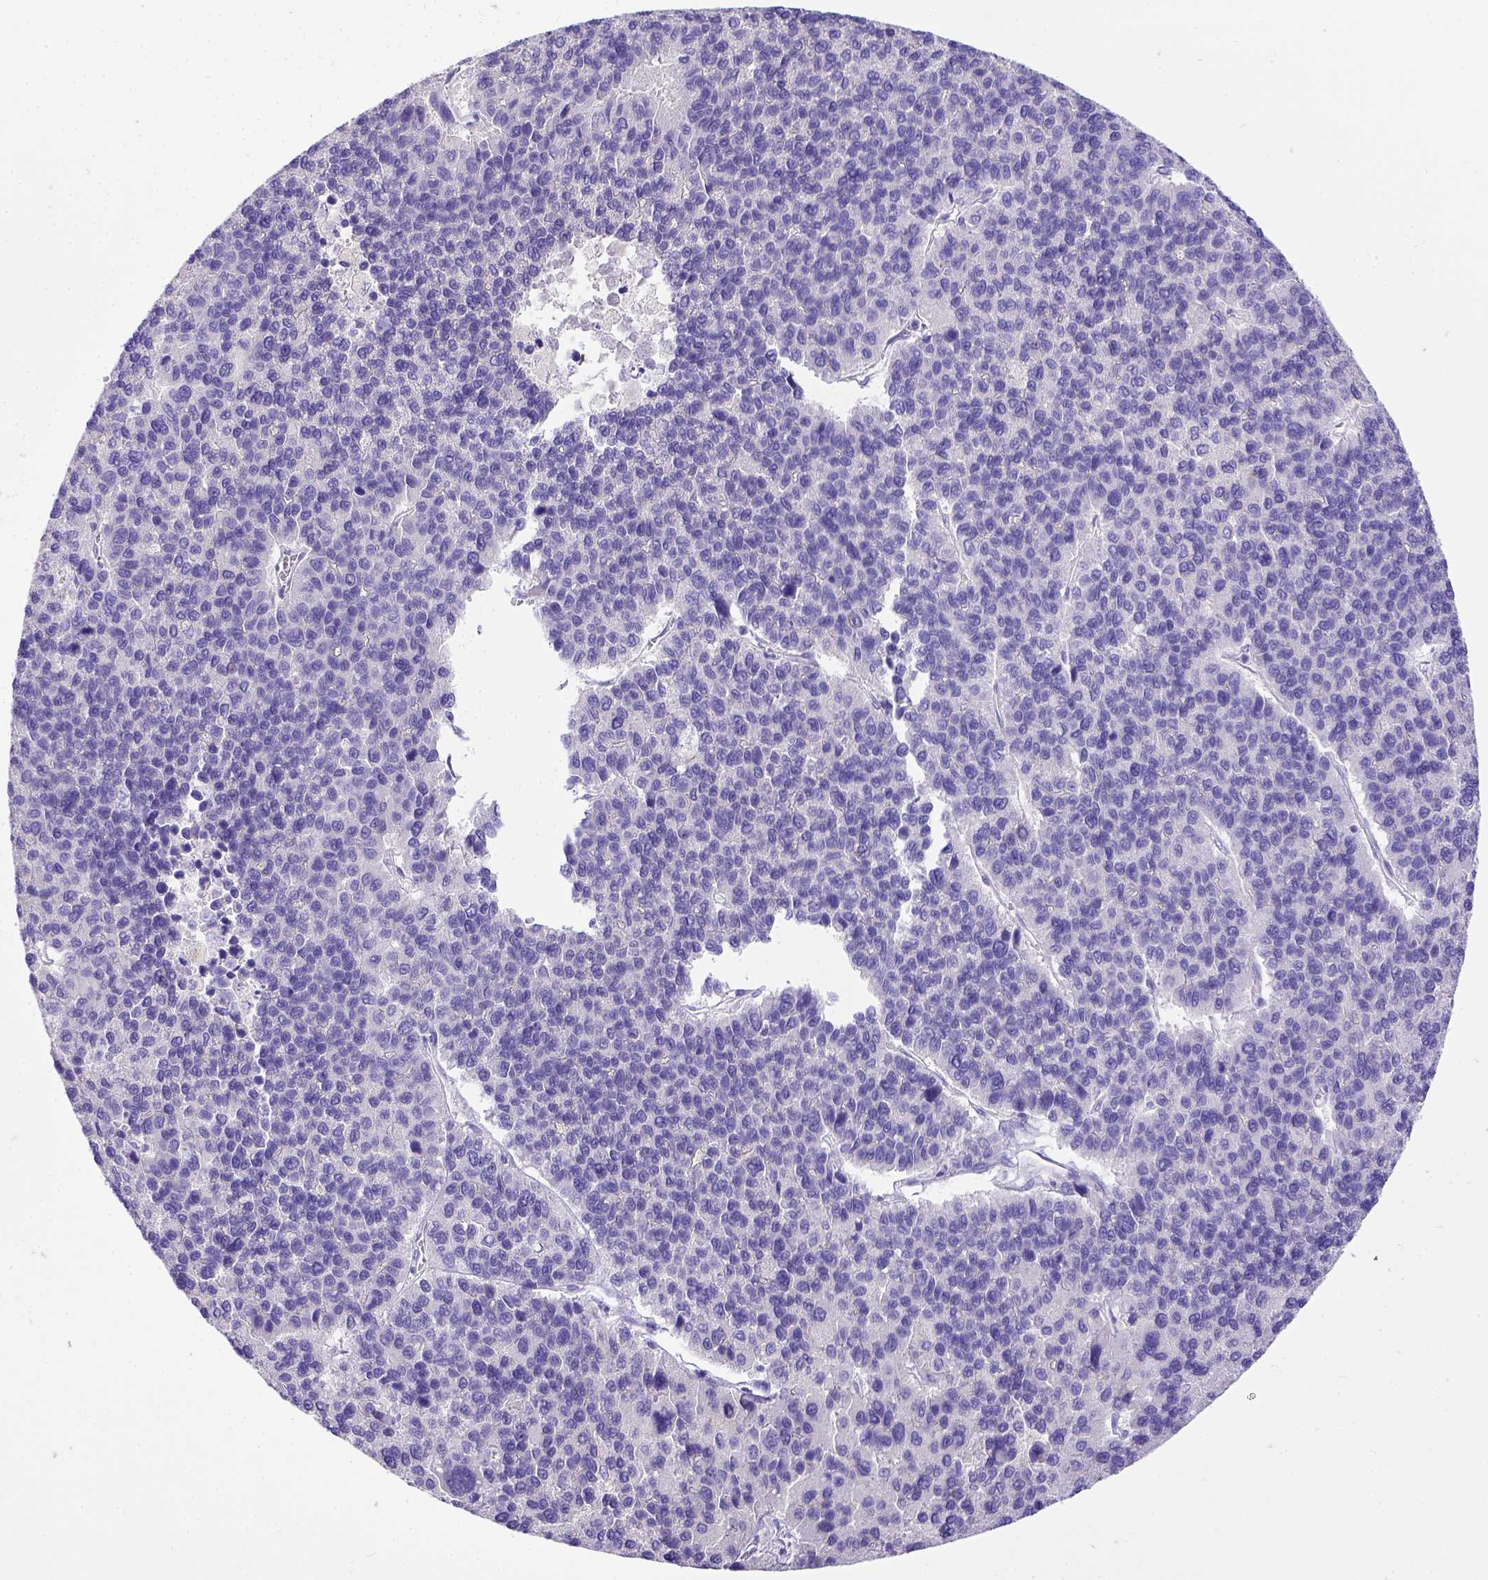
{"staining": {"intensity": "negative", "quantity": "none", "location": "none"}, "tissue": "liver cancer", "cell_type": "Tumor cells", "image_type": "cancer", "snomed": [{"axis": "morphology", "description": "Carcinoma, Hepatocellular, NOS"}, {"axis": "topography", "description": "Liver"}], "caption": "There is no significant staining in tumor cells of liver cancer (hepatocellular carcinoma).", "gene": "BTN1A1", "patient": {"sex": "female", "age": 41}}